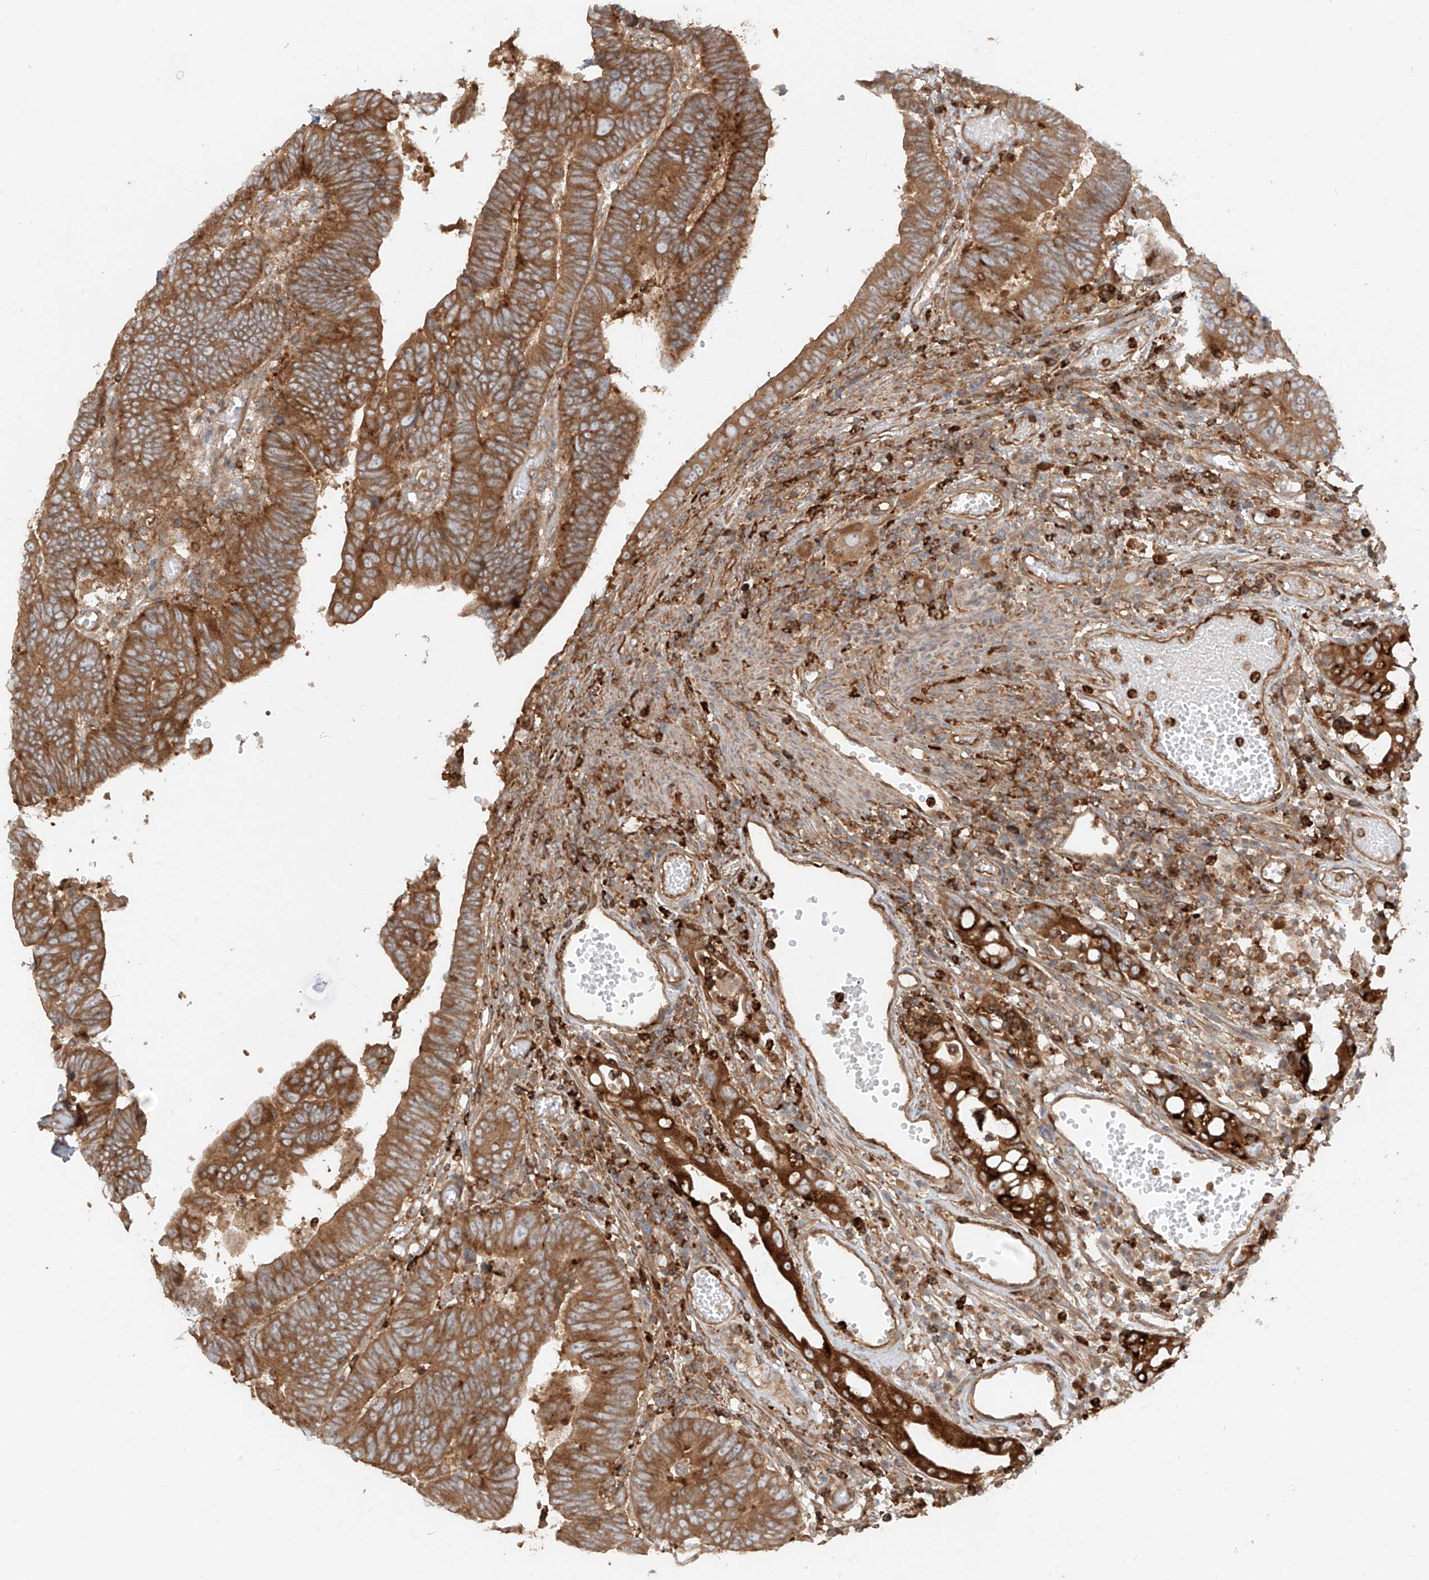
{"staining": {"intensity": "moderate", "quantity": ">75%", "location": "cytoplasmic/membranous"}, "tissue": "colorectal cancer", "cell_type": "Tumor cells", "image_type": "cancer", "snomed": [{"axis": "morphology", "description": "Adenocarcinoma, NOS"}, {"axis": "topography", "description": "Rectum"}], "caption": "High-magnification brightfield microscopy of colorectal adenocarcinoma stained with DAB (brown) and counterstained with hematoxylin (blue). tumor cells exhibit moderate cytoplasmic/membranous expression is appreciated in about>75% of cells.", "gene": "CCDC115", "patient": {"sex": "female", "age": 65}}